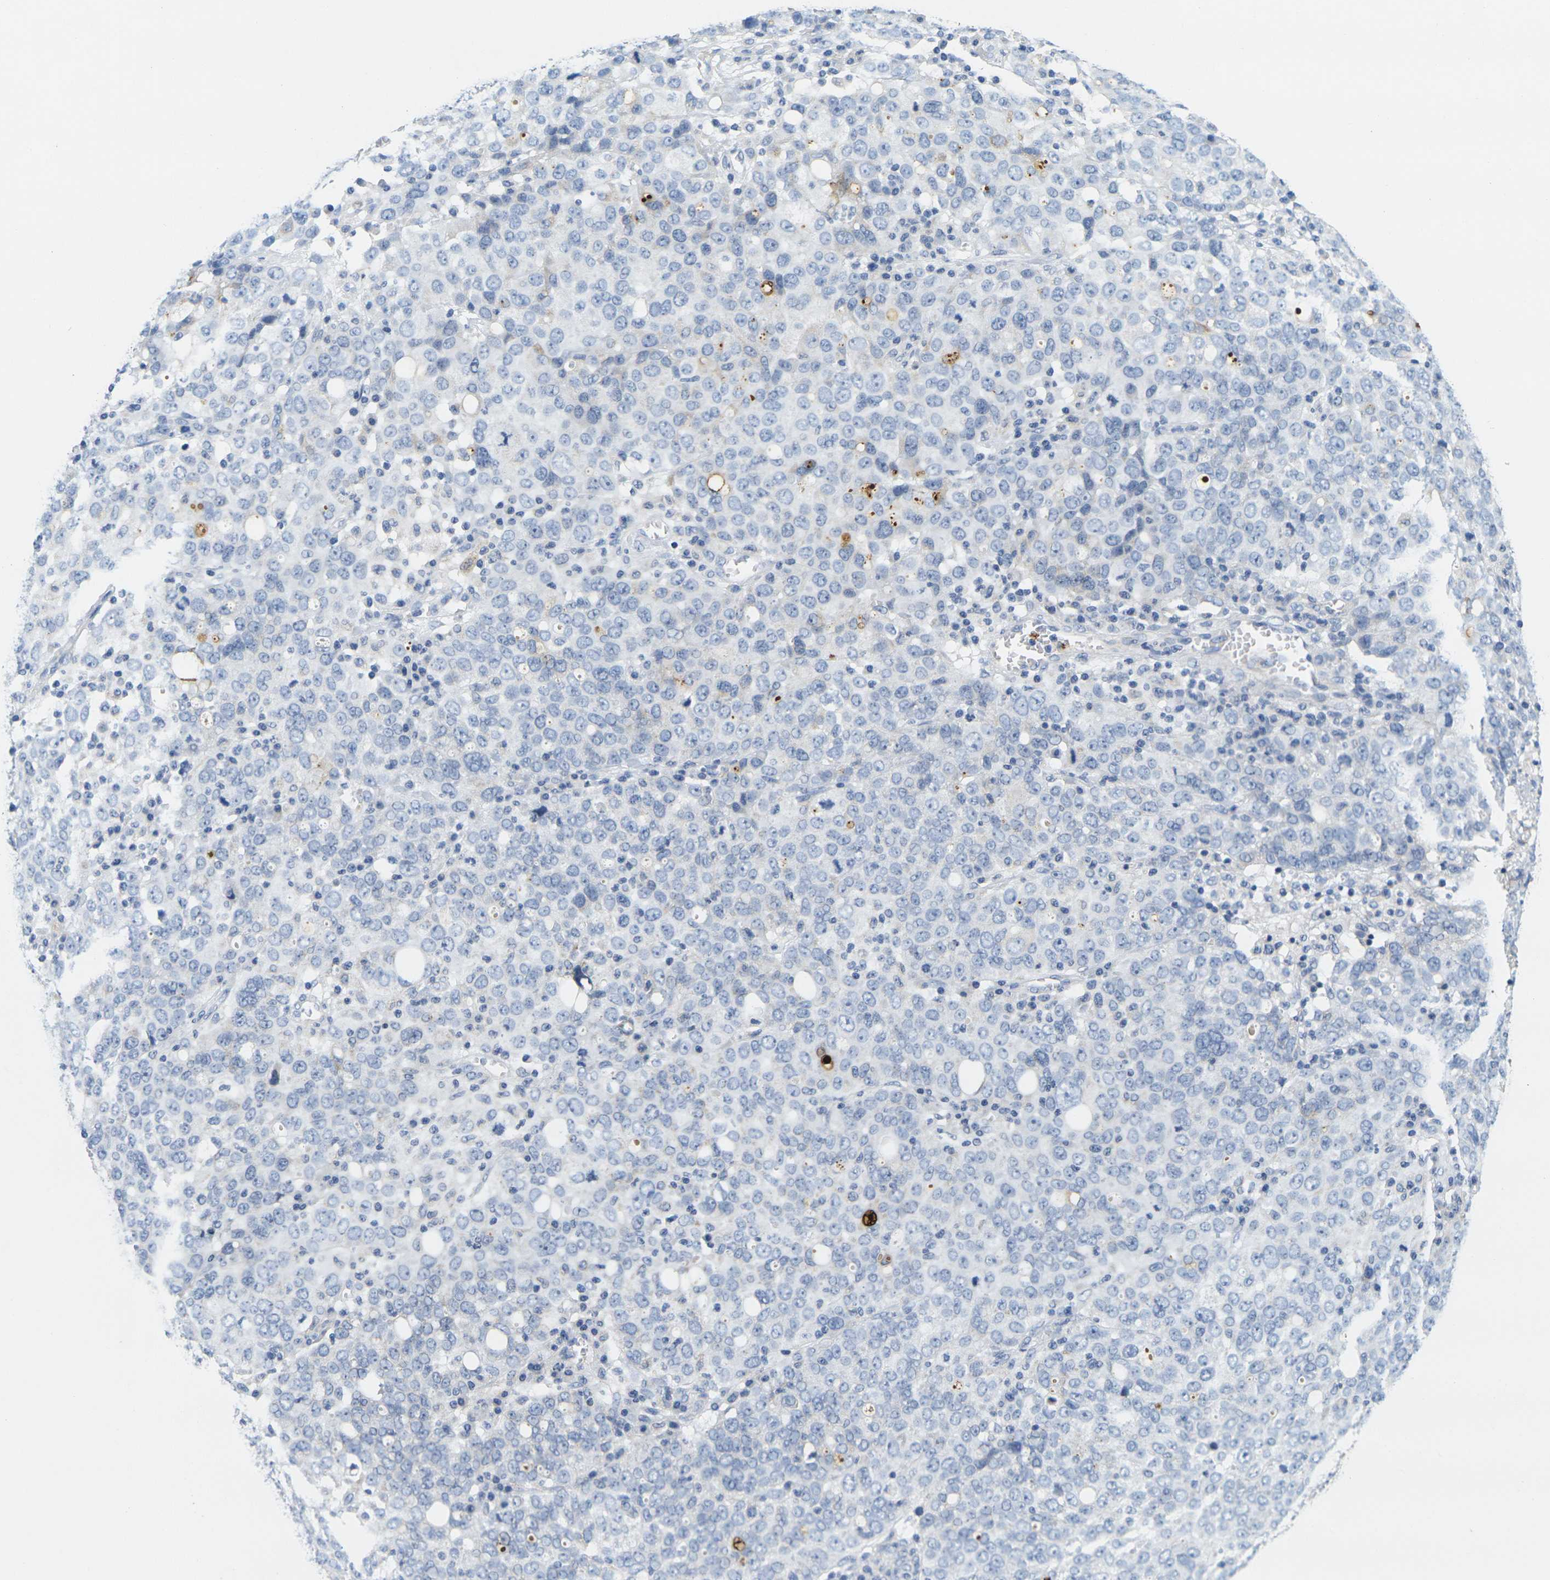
{"staining": {"intensity": "negative", "quantity": "none", "location": "none"}, "tissue": "ovarian cancer", "cell_type": "Tumor cells", "image_type": "cancer", "snomed": [{"axis": "morphology", "description": "Carcinoma, endometroid"}, {"axis": "topography", "description": "Ovary"}], "caption": "Image shows no significant protein positivity in tumor cells of endometroid carcinoma (ovarian).", "gene": "KLK5", "patient": {"sex": "female", "age": 62}}